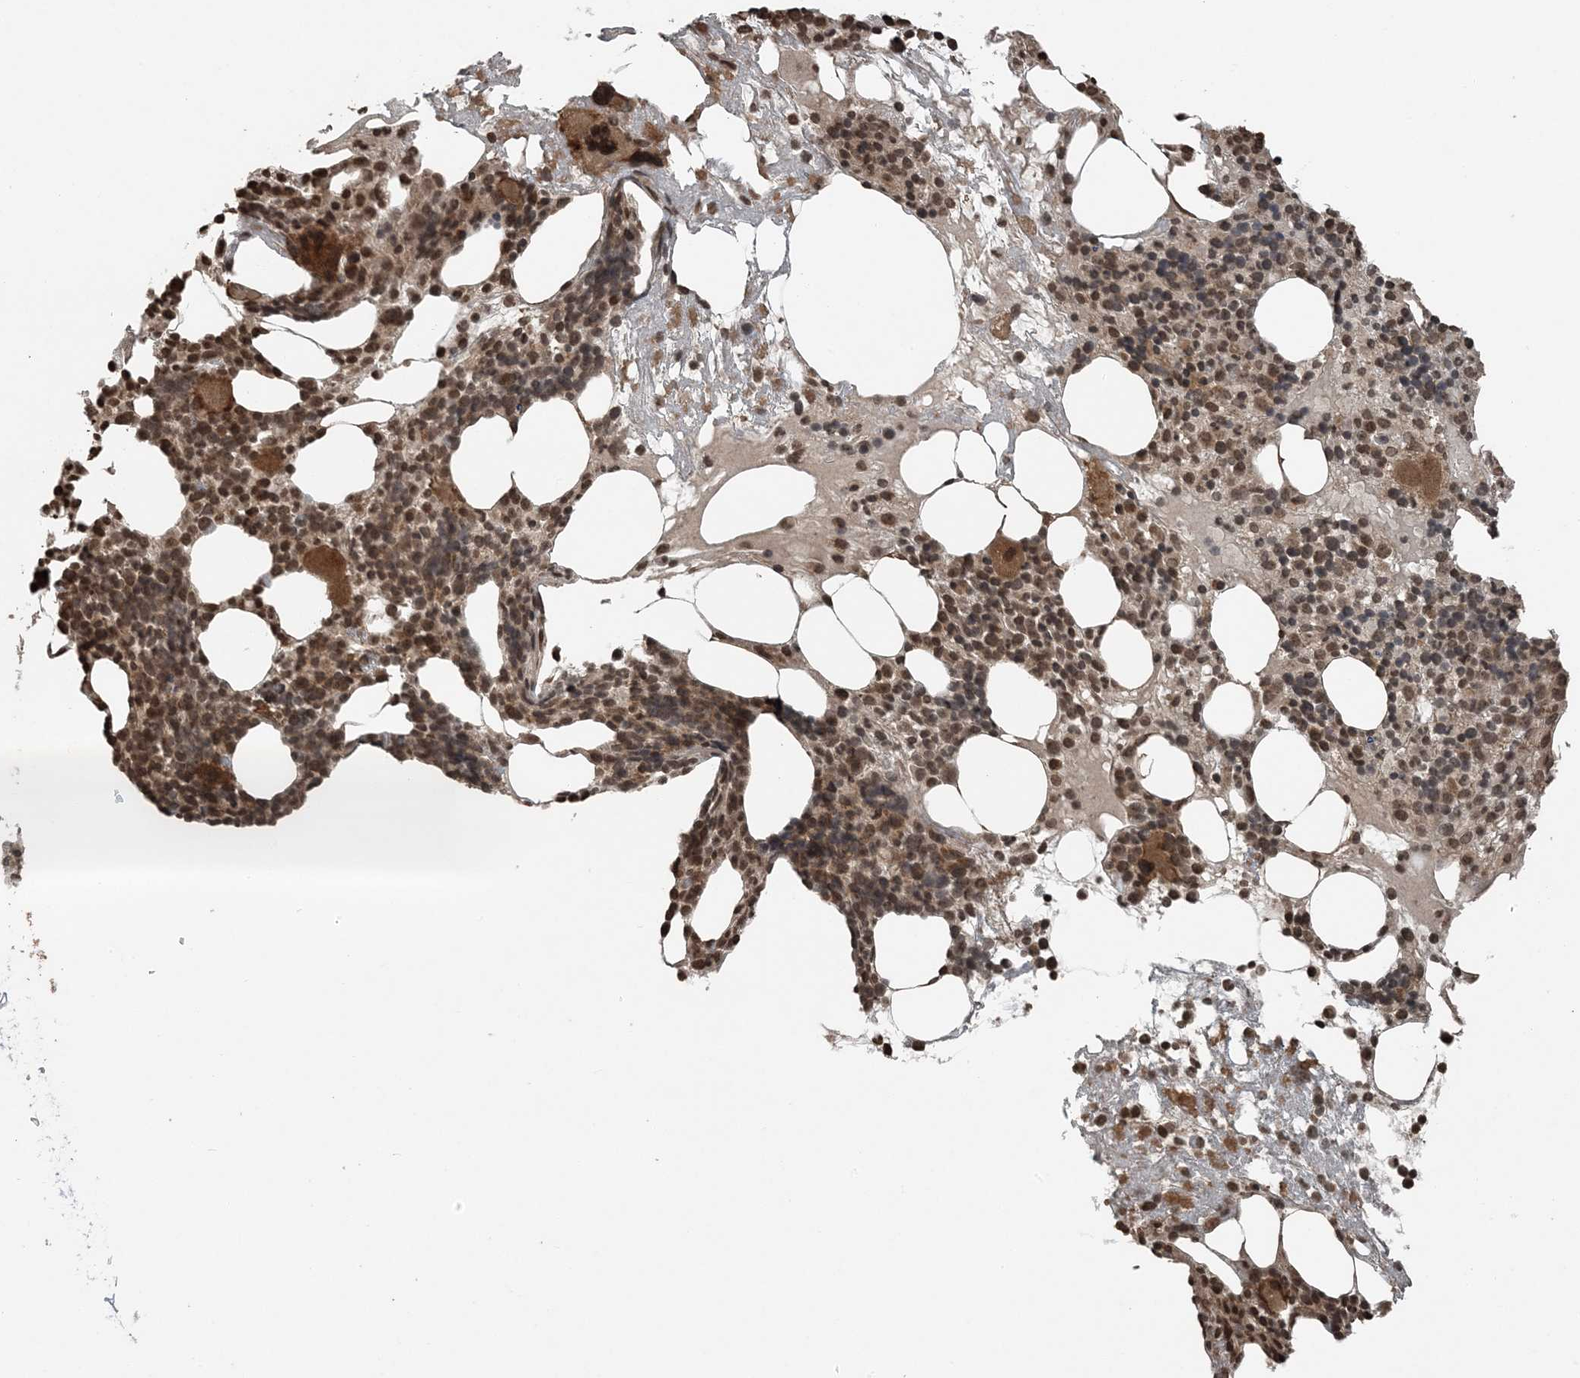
{"staining": {"intensity": "strong", "quantity": ">75%", "location": "cytoplasmic/membranous,nuclear"}, "tissue": "bone marrow", "cell_type": "Hematopoietic cells", "image_type": "normal", "snomed": [{"axis": "morphology", "description": "Normal tissue, NOS"}, {"axis": "morphology", "description": "Inflammation, NOS"}, {"axis": "topography", "description": "Bone marrow"}], "caption": "A high-resolution histopathology image shows immunohistochemistry (IHC) staining of benign bone marrow, which reveals strong cytoplasmic/membranous,nuclear staining in approximately >75% of hematopoietic cells.", "gene": "ZFAND2B", "patient": {"sex": "female", "age": 77}}